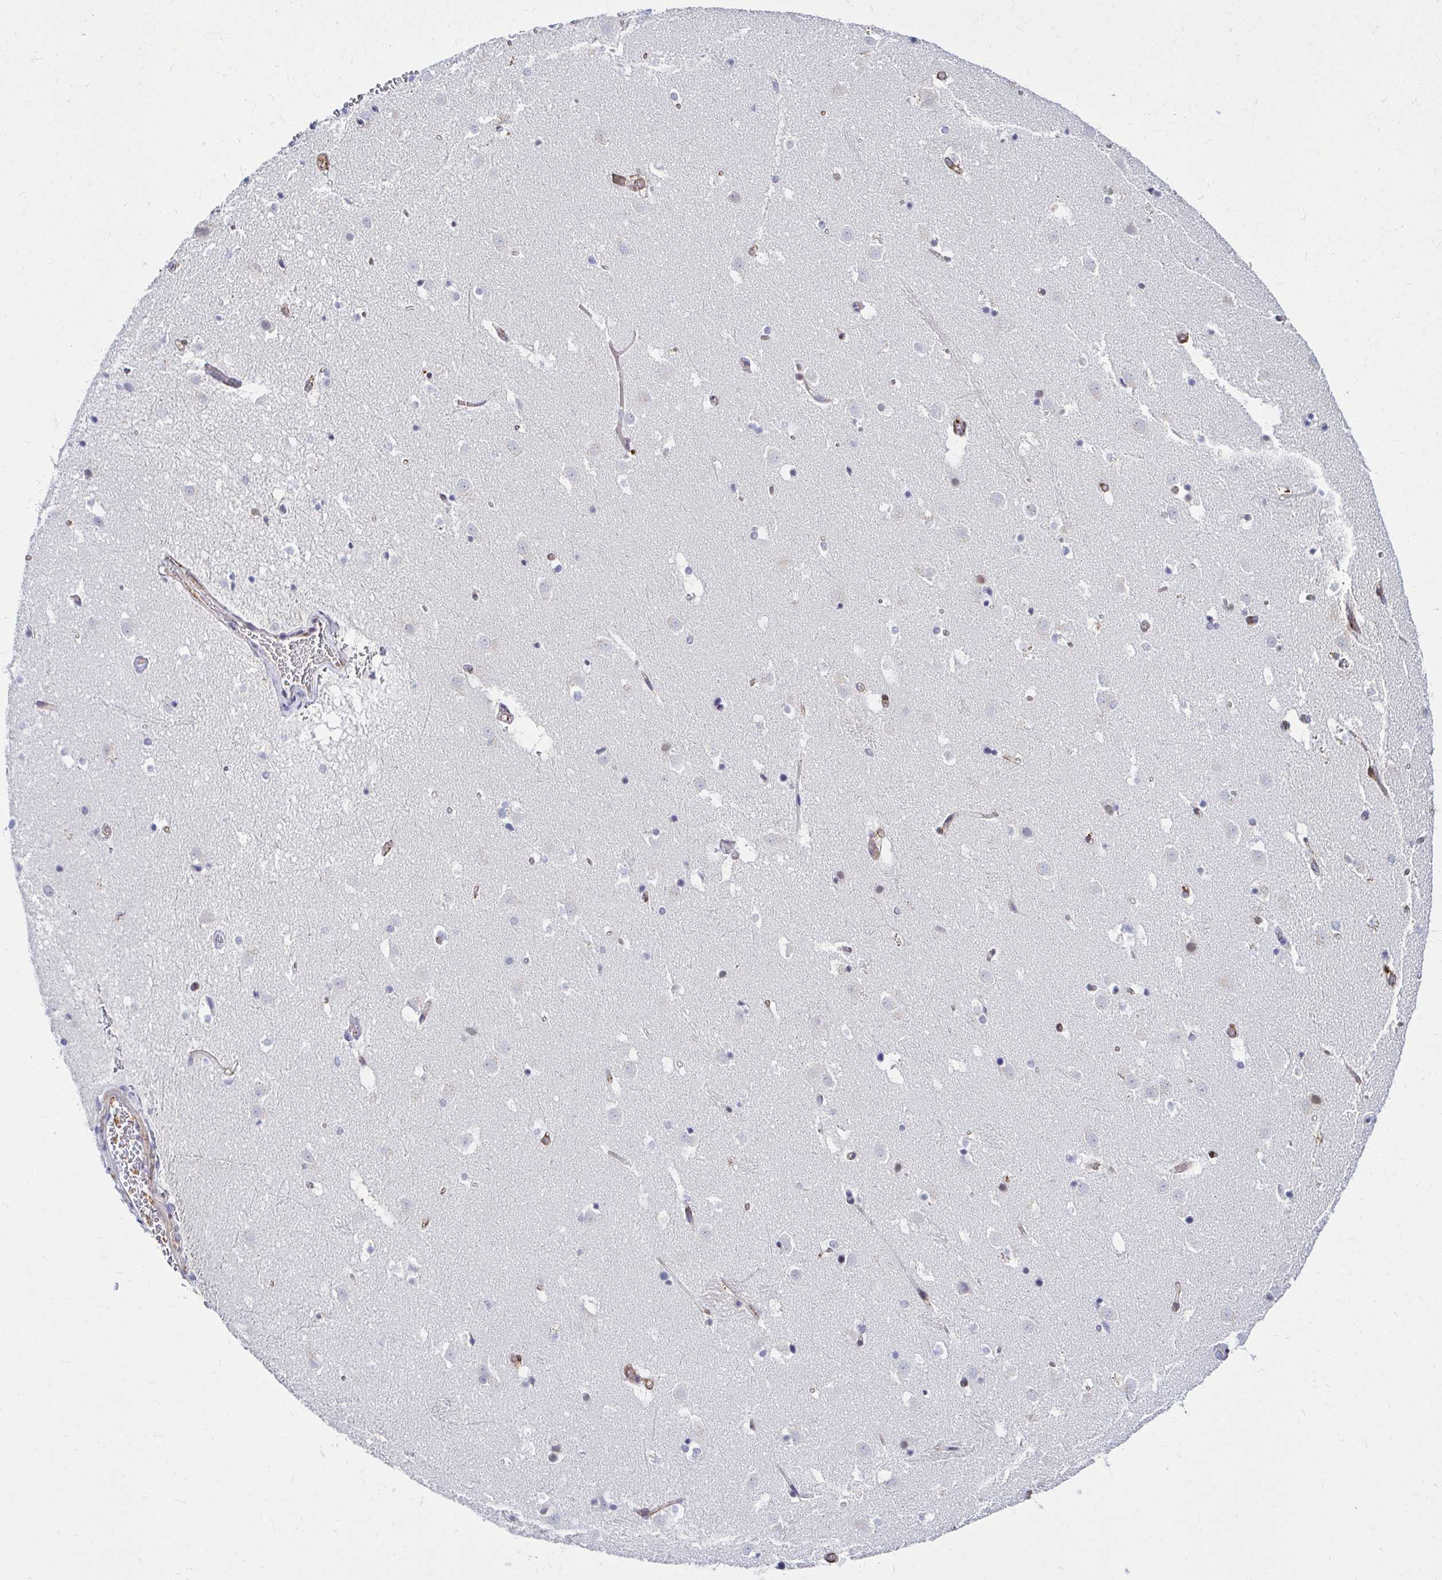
{"staining": {"intensity": "negative", "quantity": "none", "location": "none"}, "tissue": "caudate", "cell_type": "Glial cells", "image_type": "normal", "snomed": [{"axis": "morphology", "description": "Normal tissue, NOS"}, {"axis": "topography", "description": "Lateral ventricle wall"}], "caption": "DAB immunohistochemical staining of benign caudate shows no significant expression in glial cells. (DAB immunohistochemistry (IHC) visualized using brightfield microscopy, high magnification).", "gene": "ANKRD62", "patient": {"sex": "male", "age": 37}}